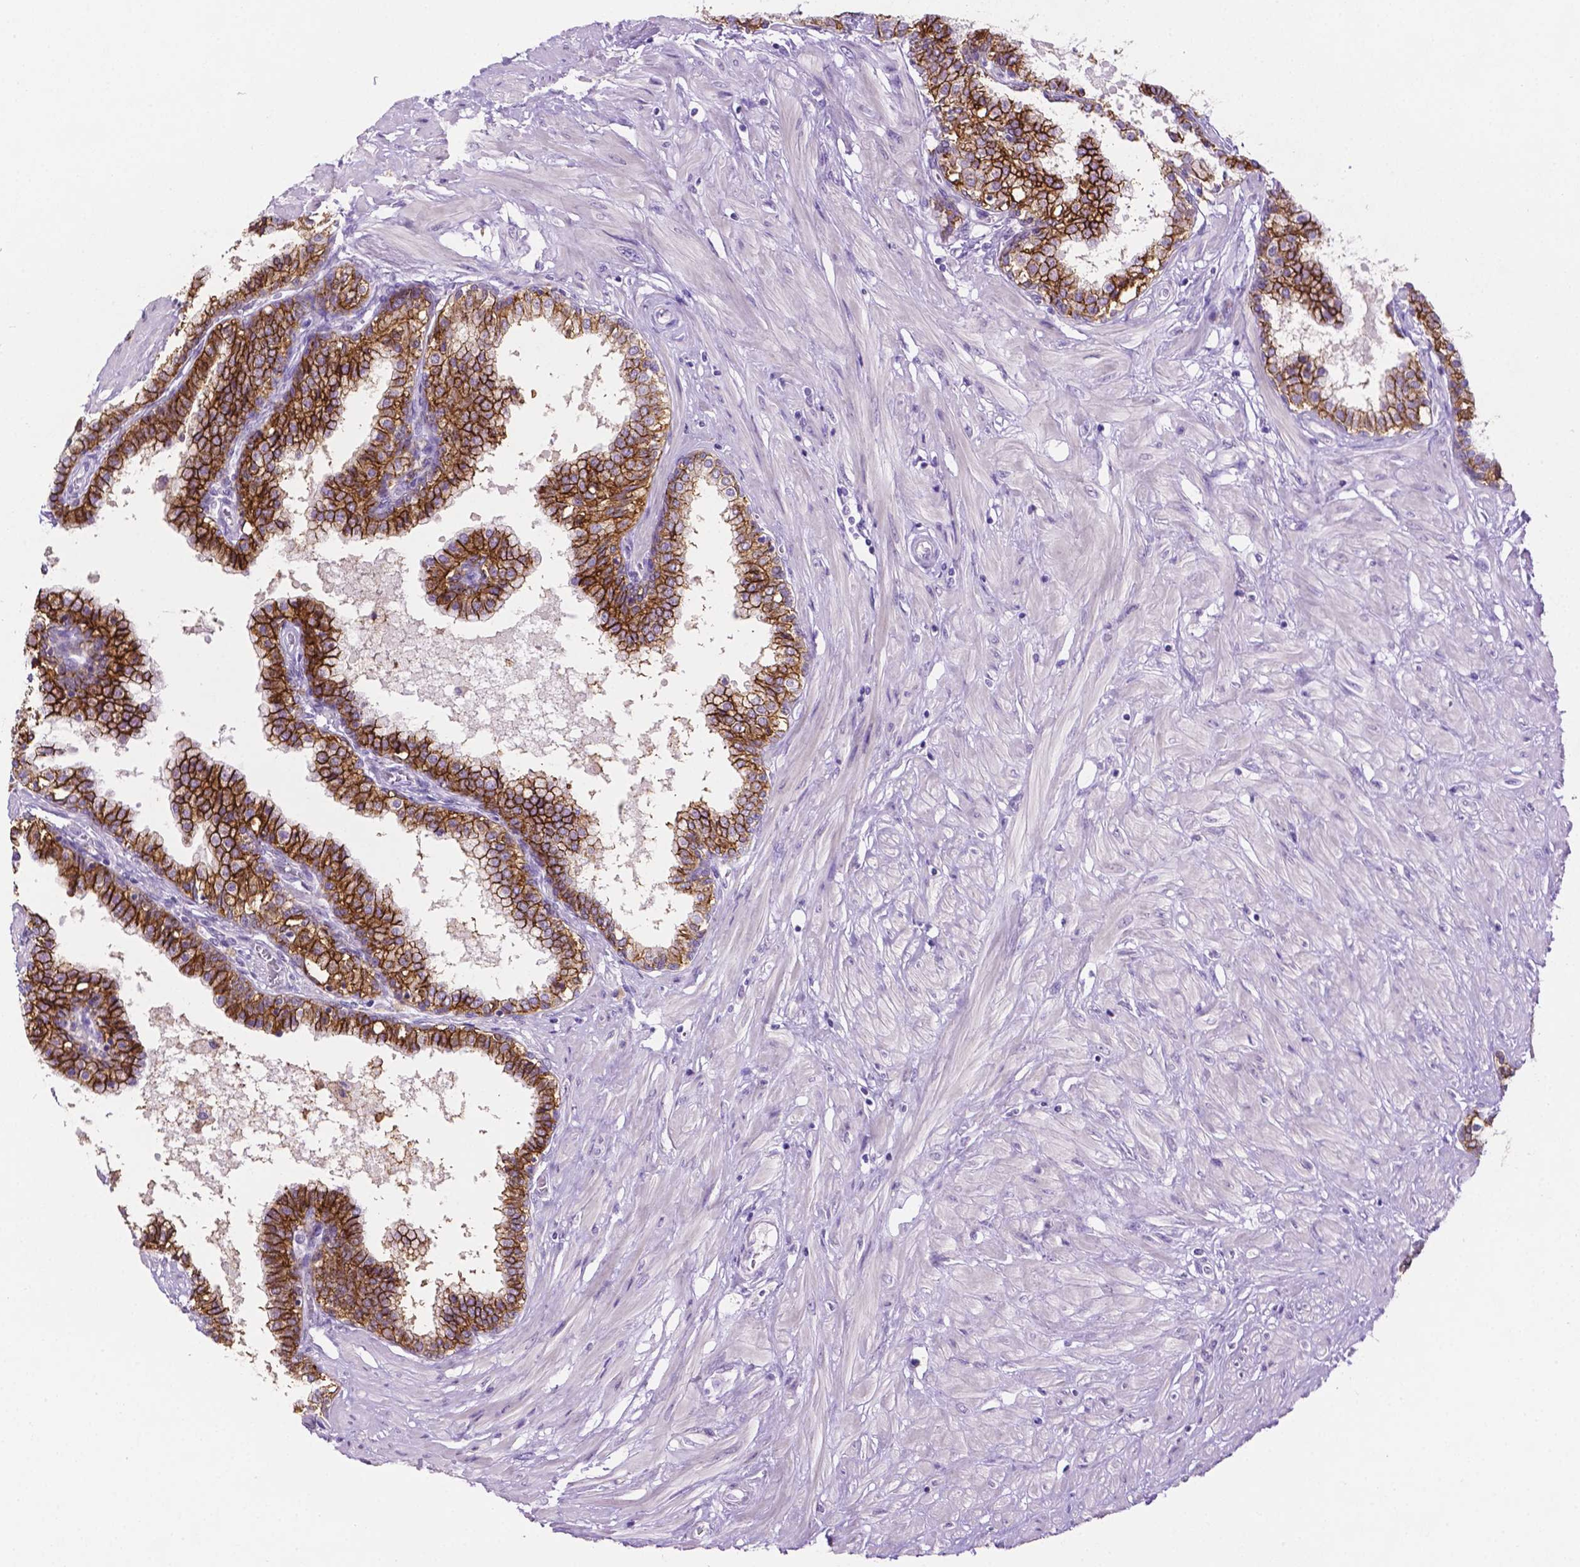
{"staining": {"intensity": "strong", "quantity": "25%-75%", "location": "cytoplasmic/membranous"}, "tissue": "prostate", "cell_type": "Glandular cells", "image_type": "normal", "snomed": [{"axis": "morphology", "description": "Normal tissue, NOS"}, {"axis": "topography", "description": "Prostate"}], "caption": "IHC of benign prostate displays high levels of strong cytoplasmic/membranous staining in about 25%-75% of glandular cells. (brown staining indicates protein expression, while blue staining denotes nuclei).", "gene": "TACSTD2", "patient": {"sex": "male", "age": 55}}